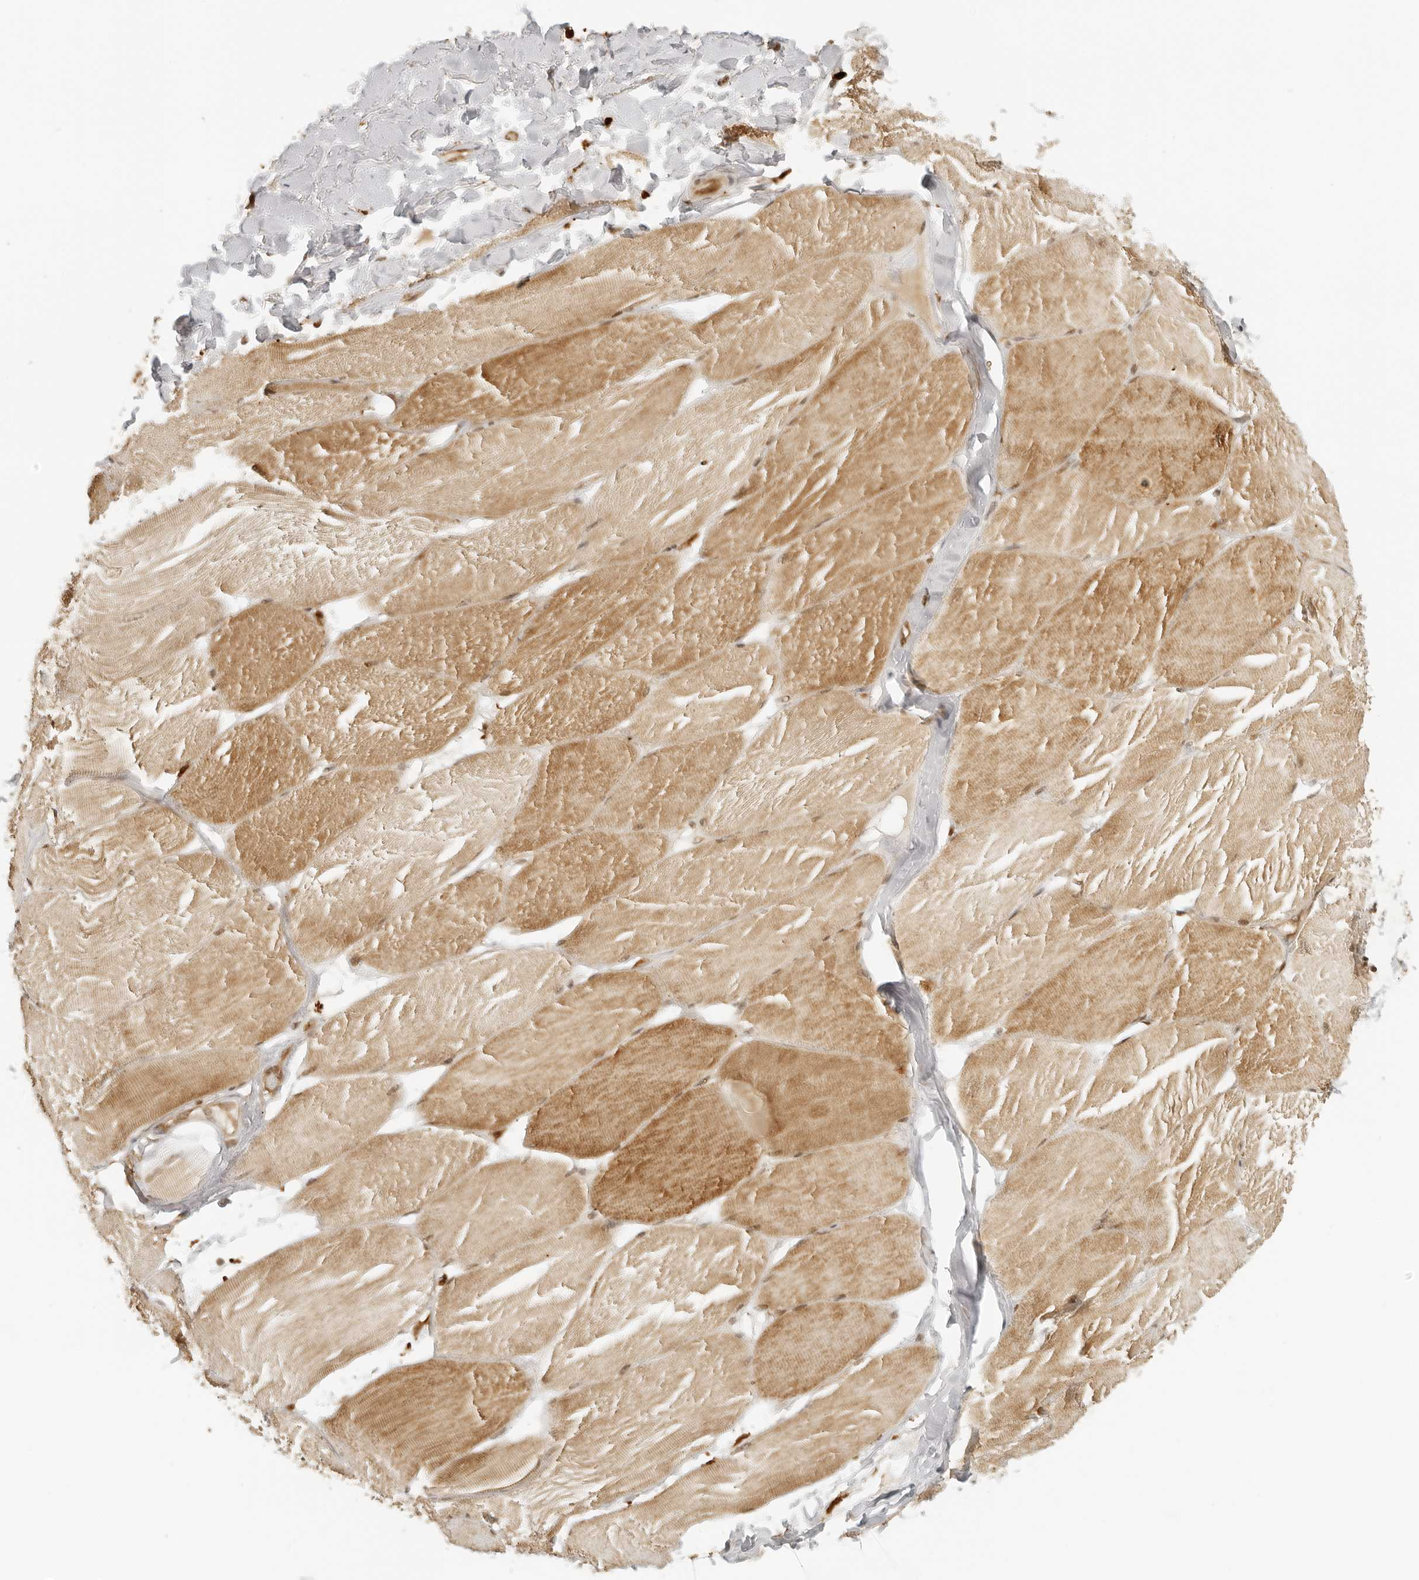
{"staining": {"intensity": "moderate", "quantity": ">75%", "location": "cytoplasmic/membranous,nuclear"}, "tissue": "skeletal muscle", "cell_type": "Myocytes", "image_type": "normal", "snomed": [{"axis": "morphology", "description": "Normal tissue, NOS"}, {"axis": "topography", "description": "Skin"}, {"axis": "topography", "description": "Skeletal muscle"}], "caption": "Moderate cytoplasmic/membranous,nuclear expression for a protein is seen in about >75% of myocytes of unremarkable skeletal muscle using immunohistochemistry.", "gene": "ZNF407", "patient": {"sex": "male", "age": 83}}